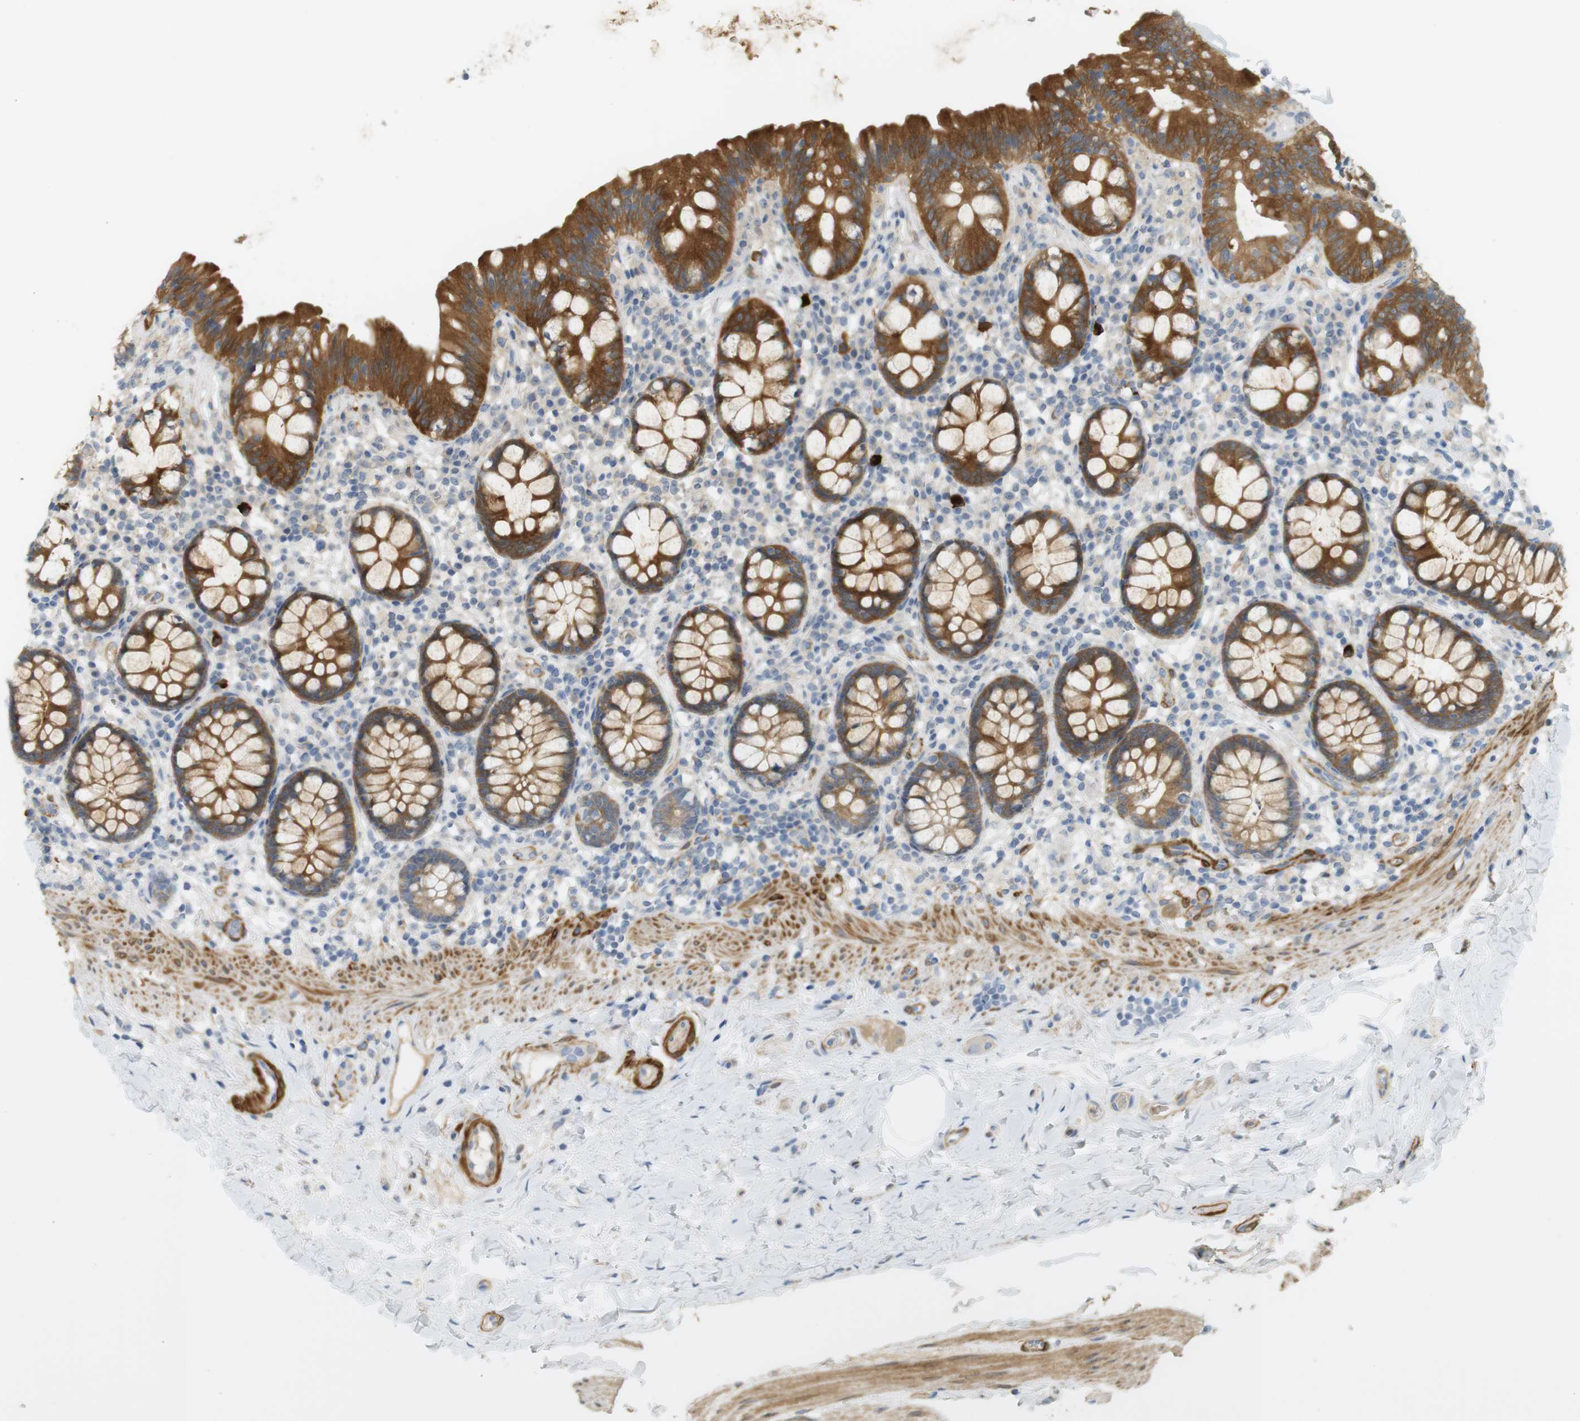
{"staining": {"intensity": "strong", "quantity": "25%-75%", "location": "cytoplasmic/membranous"}, "tissue": "colon", "cell_type": "Endothelial cells", "image_type": "normal", "snomed": [{"axis": "morphology", "description": "Normal tissue, NOS"}, {"axis": "topography", "description": "Colon"}], "caption": "High-power microscopy captured an immunohistochemistry (IHC) micrograph of benign colon, revealing strong cytoplasmic/membranous expression in approximately 25%-75% of endothelial cells. (brown staining indicates protein expression, while blue staining denotes nuclei).", "gene": "PDE3A", "patient": {"sex": "female", "age": 80}}